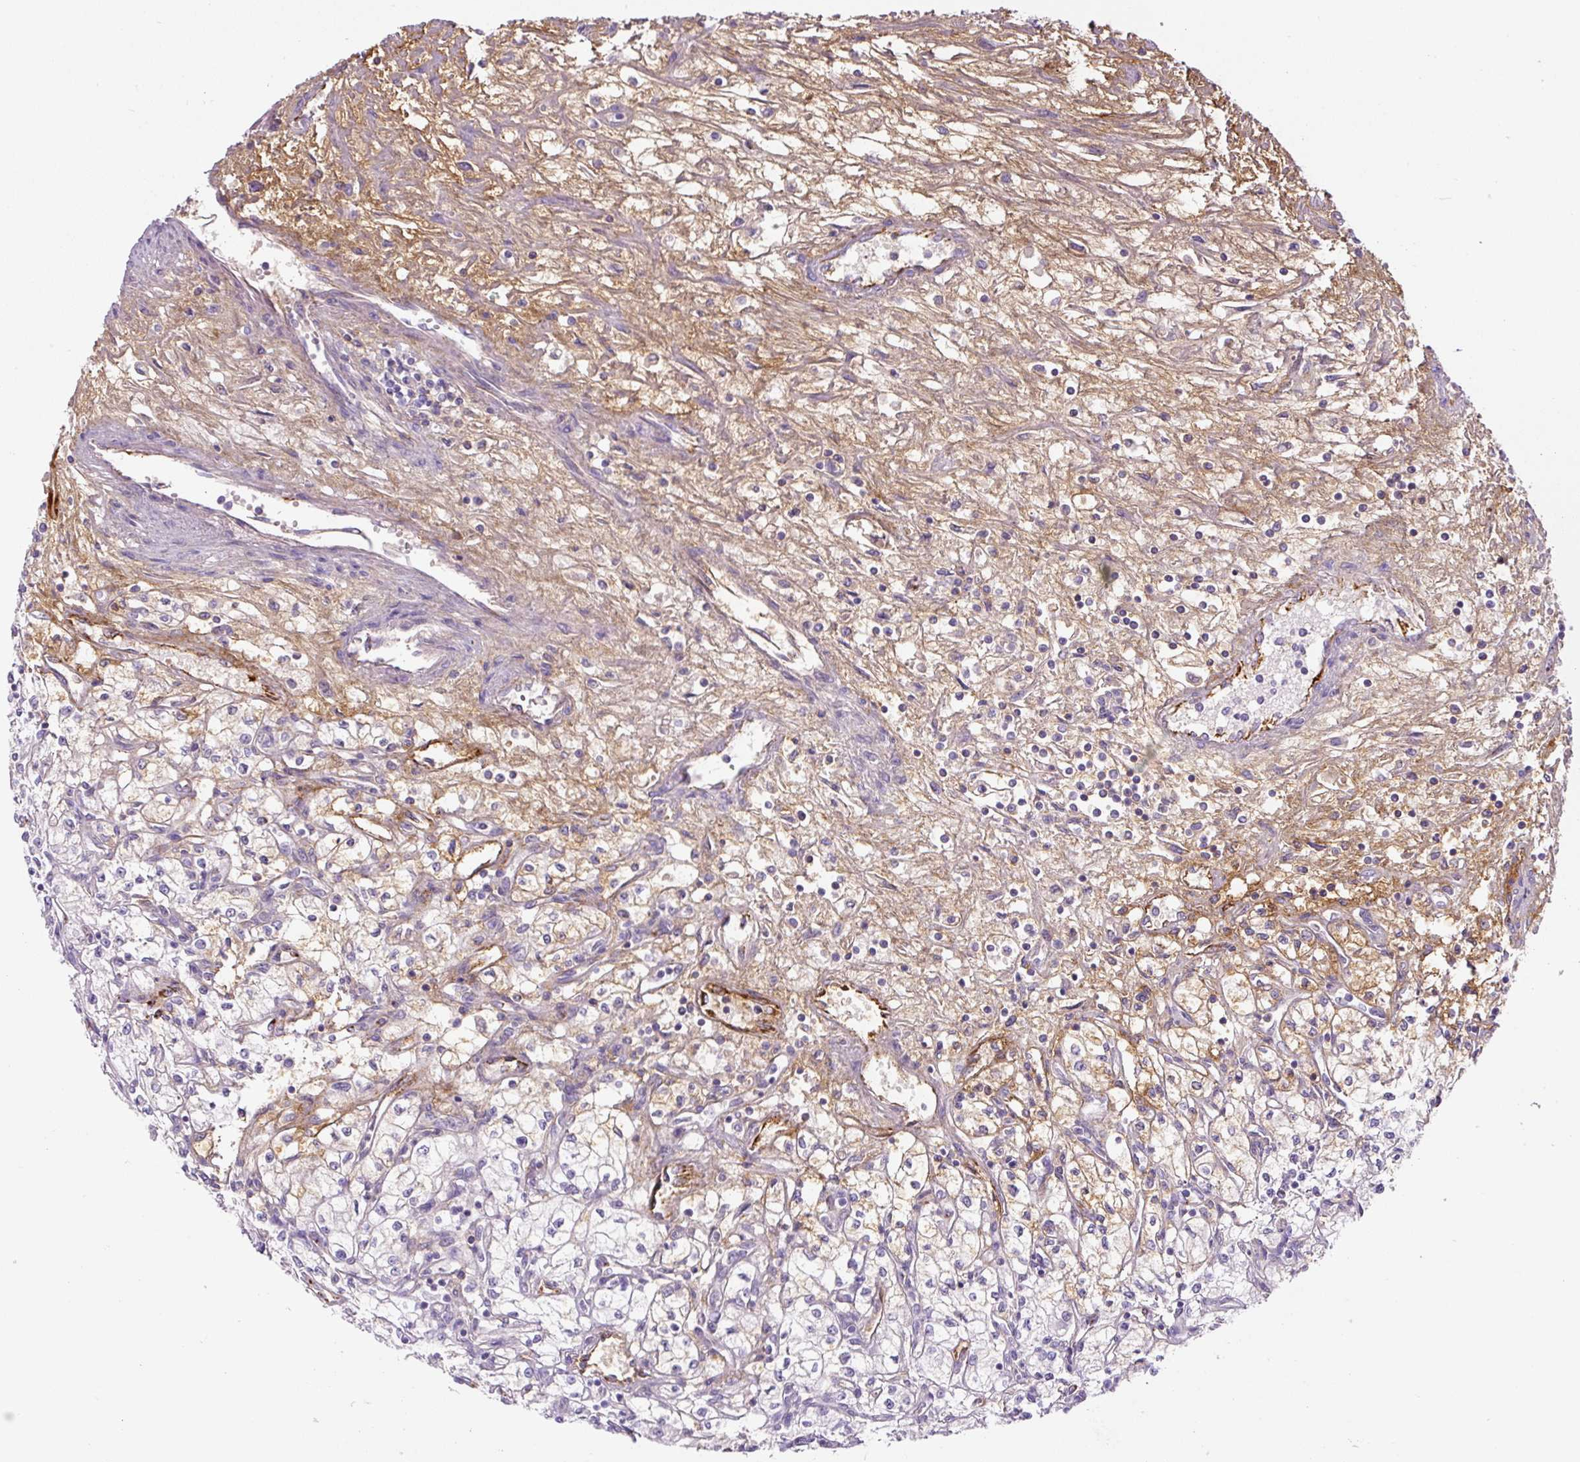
{"staining": {"intensity": "weak", "quantity": "<25%", "location": "cytoplasmic/membranous"}, "tissue": "renal cancer", "cell_type": "Tumor cells", "image_type": "cancer", "snomed": [{"axis": "morphology", "description": "Adenocarcinoma, NOS"}, {"axis": "topography", "description": "Kidney"}], "caption": "Micrograph shows no protein expression in tumor cells of renal adenocarcinoma tissue.", "gene": "RSPO4", "patient": {"sex": "male", "age": 59}}